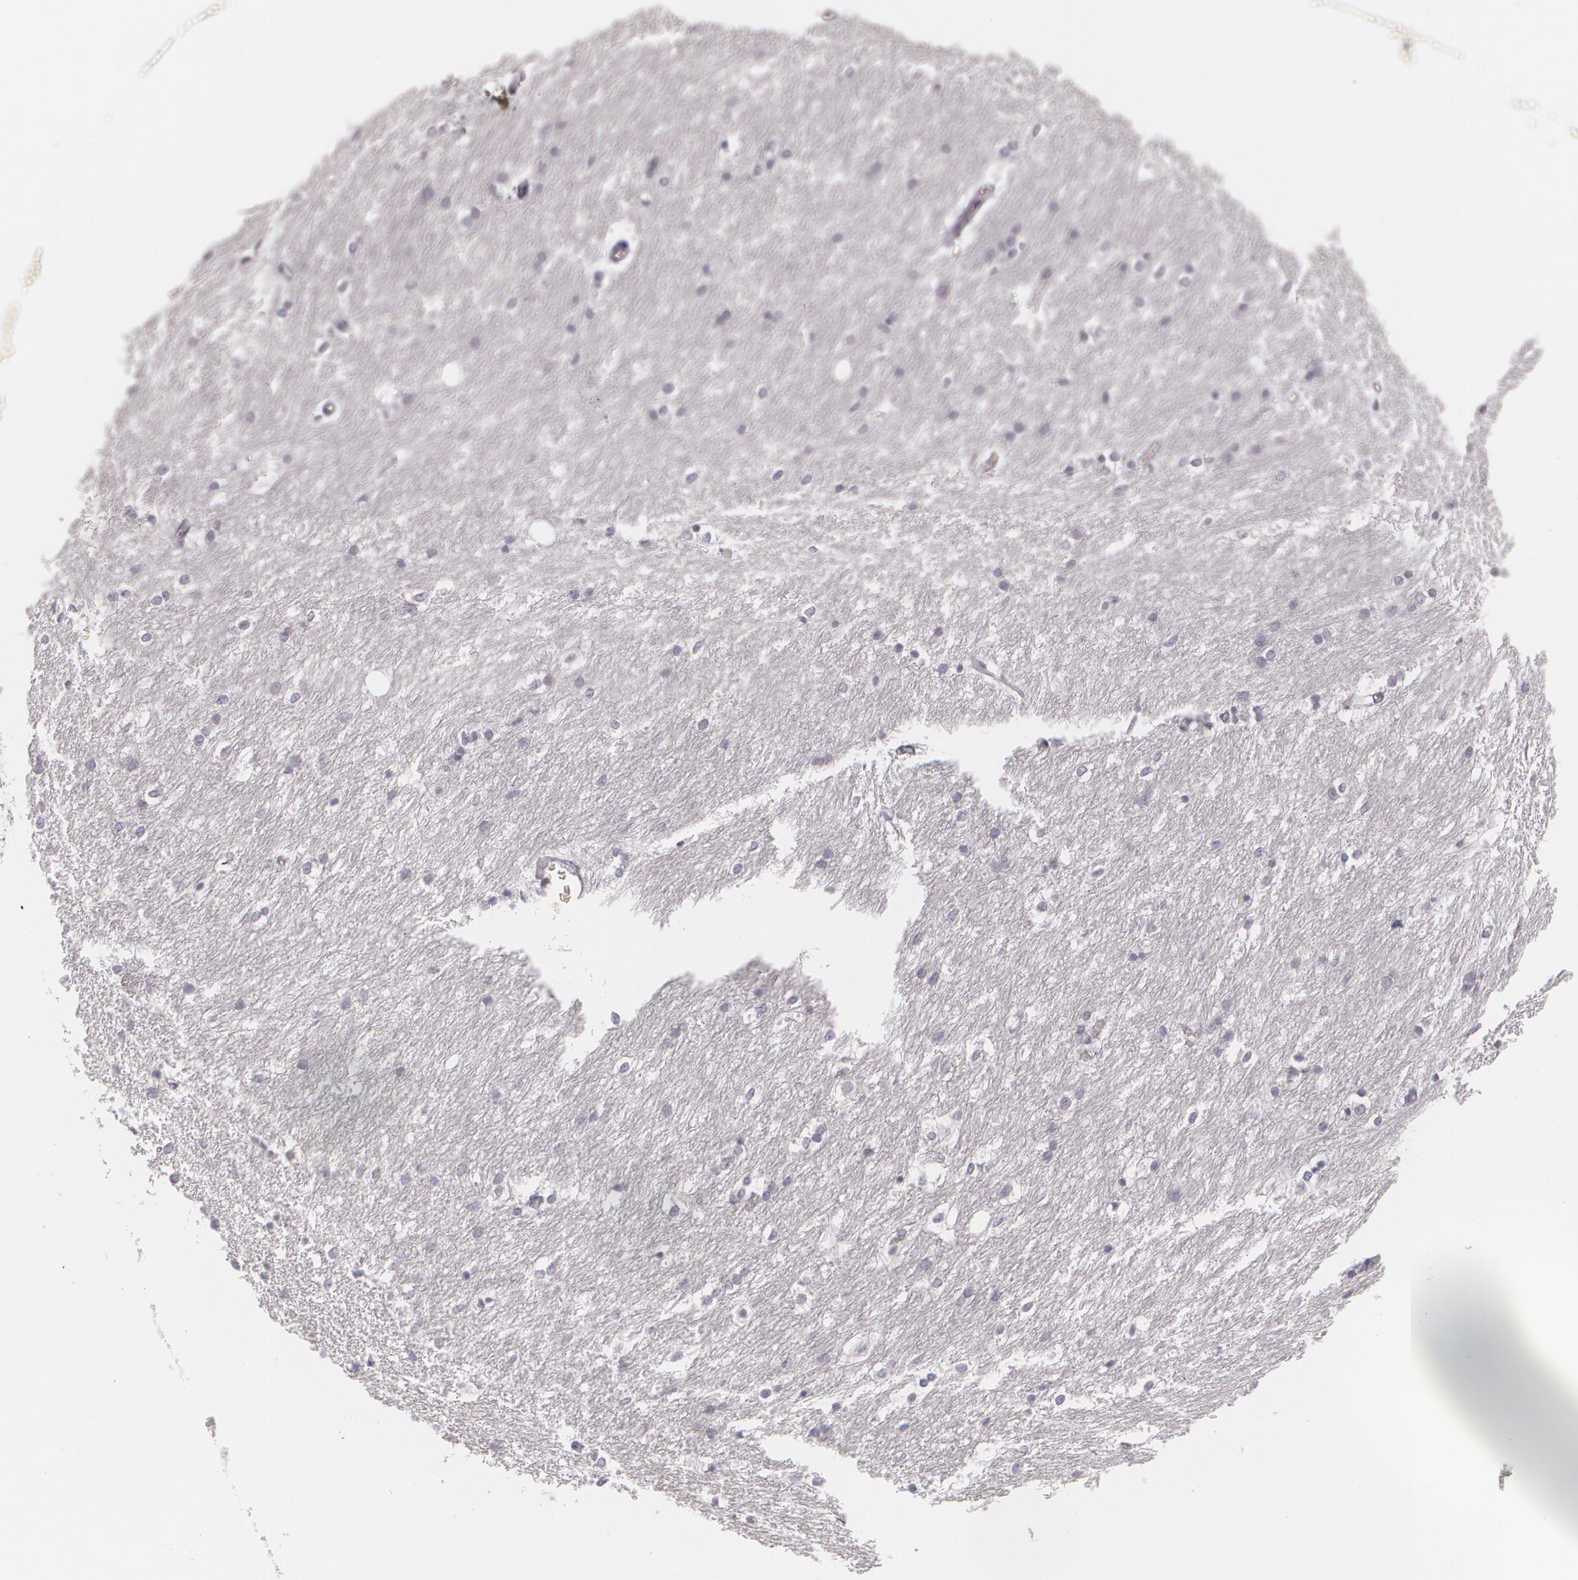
{"staining": {"intensity": "negative", "quantity": "none", "location": "none"}, "tissue": "caudate", "cell_type": "Glial cells", "image_type": "normal", "snomed": [{"axis": "morphology", "description": "Normal tissue, NOS"}, {"axis": "topography", "description": "Lateral ventricle wall"}], "caption": "The immunohistochemistry (IHC) histopathology image has no significant staining in glial cells of caudate.", "gene": "MBNL3", "patient": {"sex": "female", "age": 19}}